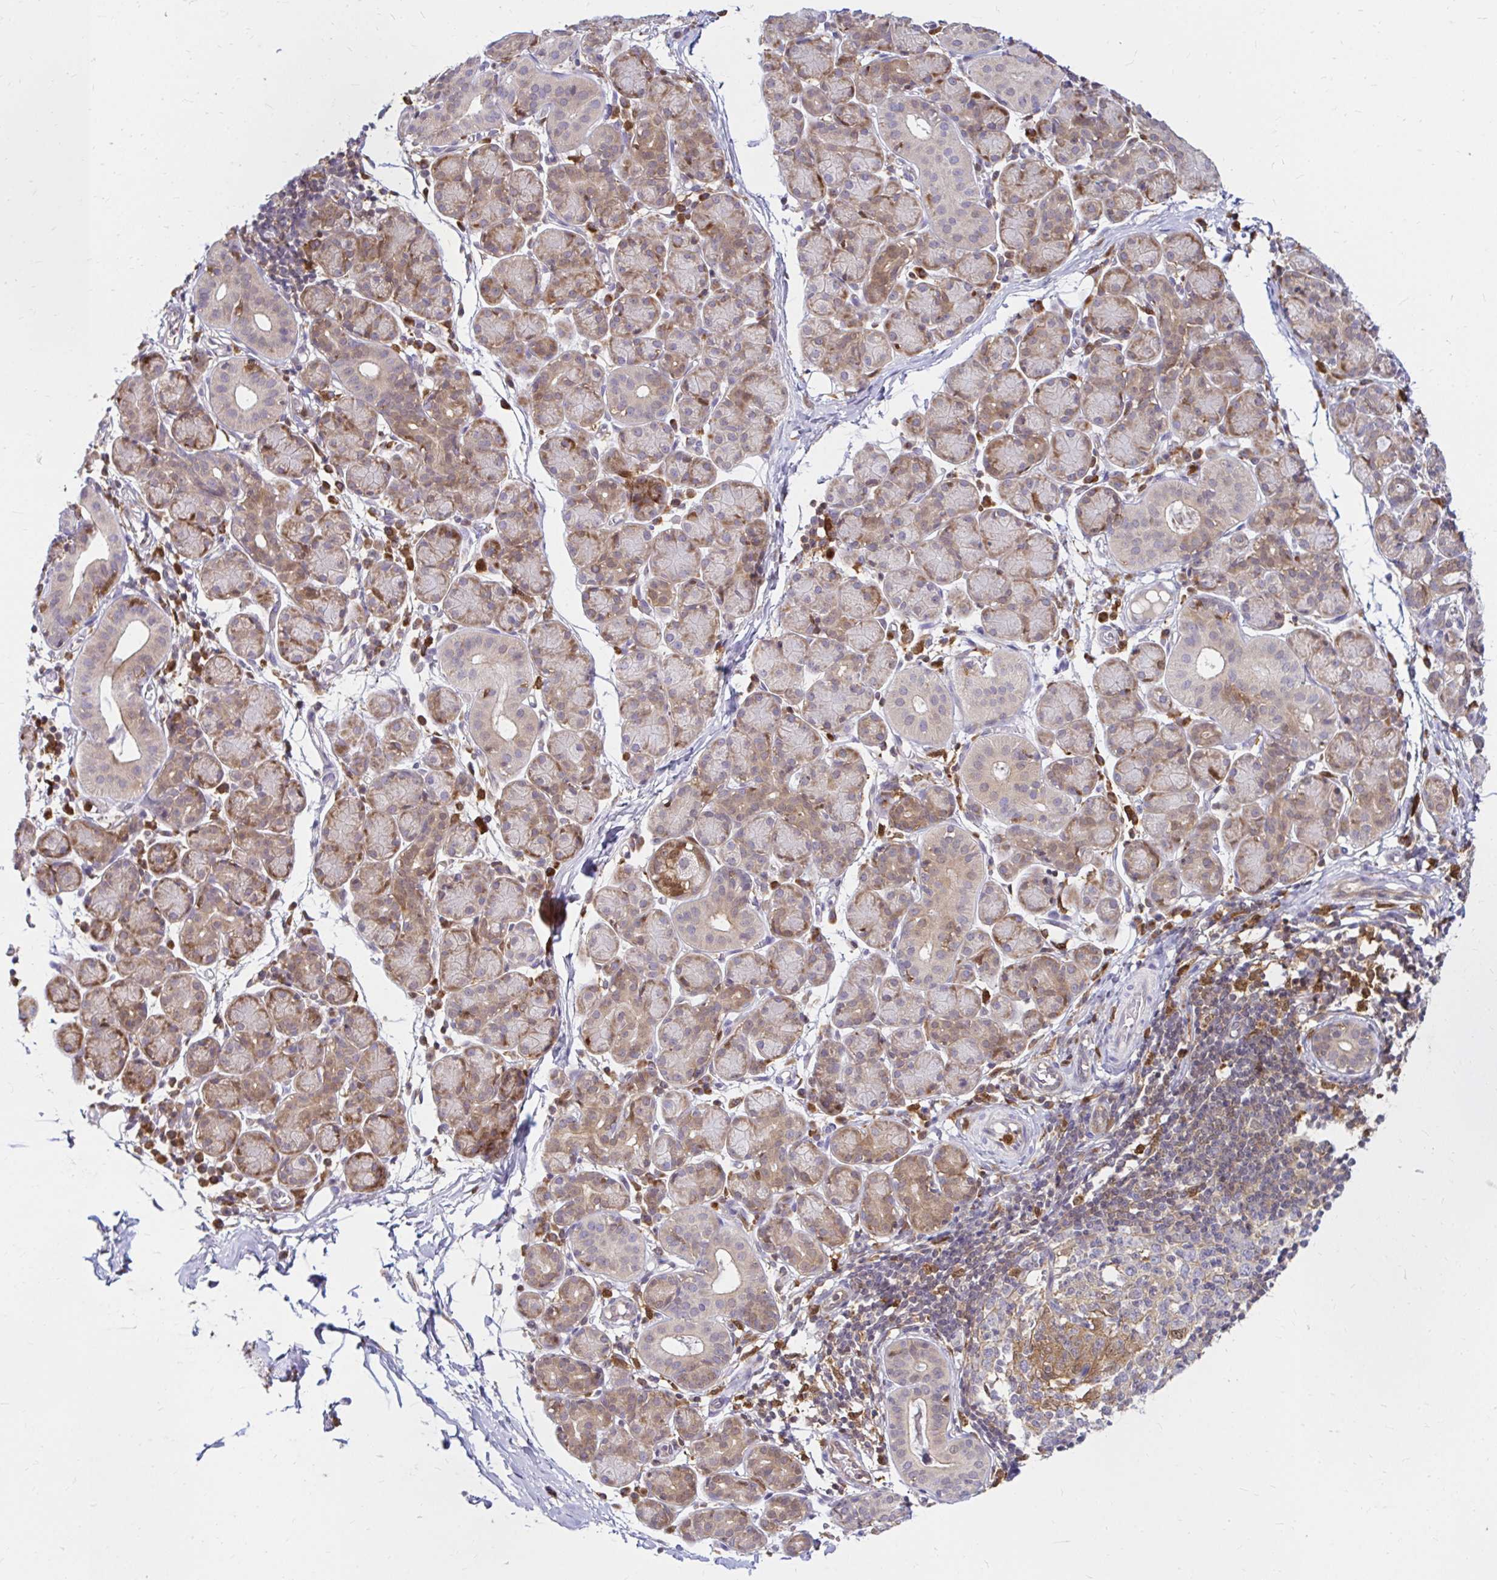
{"staining": {"intensity": "moderate", "quantity": "25%-75%", "location": "cytoplasmic/membranous"}, "tissue": "salivary gland", "cell_type": "Glandular cells", "image_type": "normal", "snomed": [{"axis": "morphology", "description": "Normal tissue, NOS"}, {"axis": "morphology", "description": "Inflammation, NOS"}, {"axis": "topography", "description": "Lymph node"}, {"axis": "topography", "description": "Salivary gland"}], "caption": "Immunohistochemistry (IHC) staining of benign salivary gland, which reveals medium levels of moderate cytoplasmic/membranous positivity in approximately 25%-75% of glandular cells indicating moderate cytoplasmic/membranous protein positivity. The staining was performed using DAB (3,3'-diaminobenzidine) (brown) for protein detection and nuclei were counterstained in hematoxylin (blue).", "gene": "PYCARD", "patient": {"sex": "male", "age": 3}}